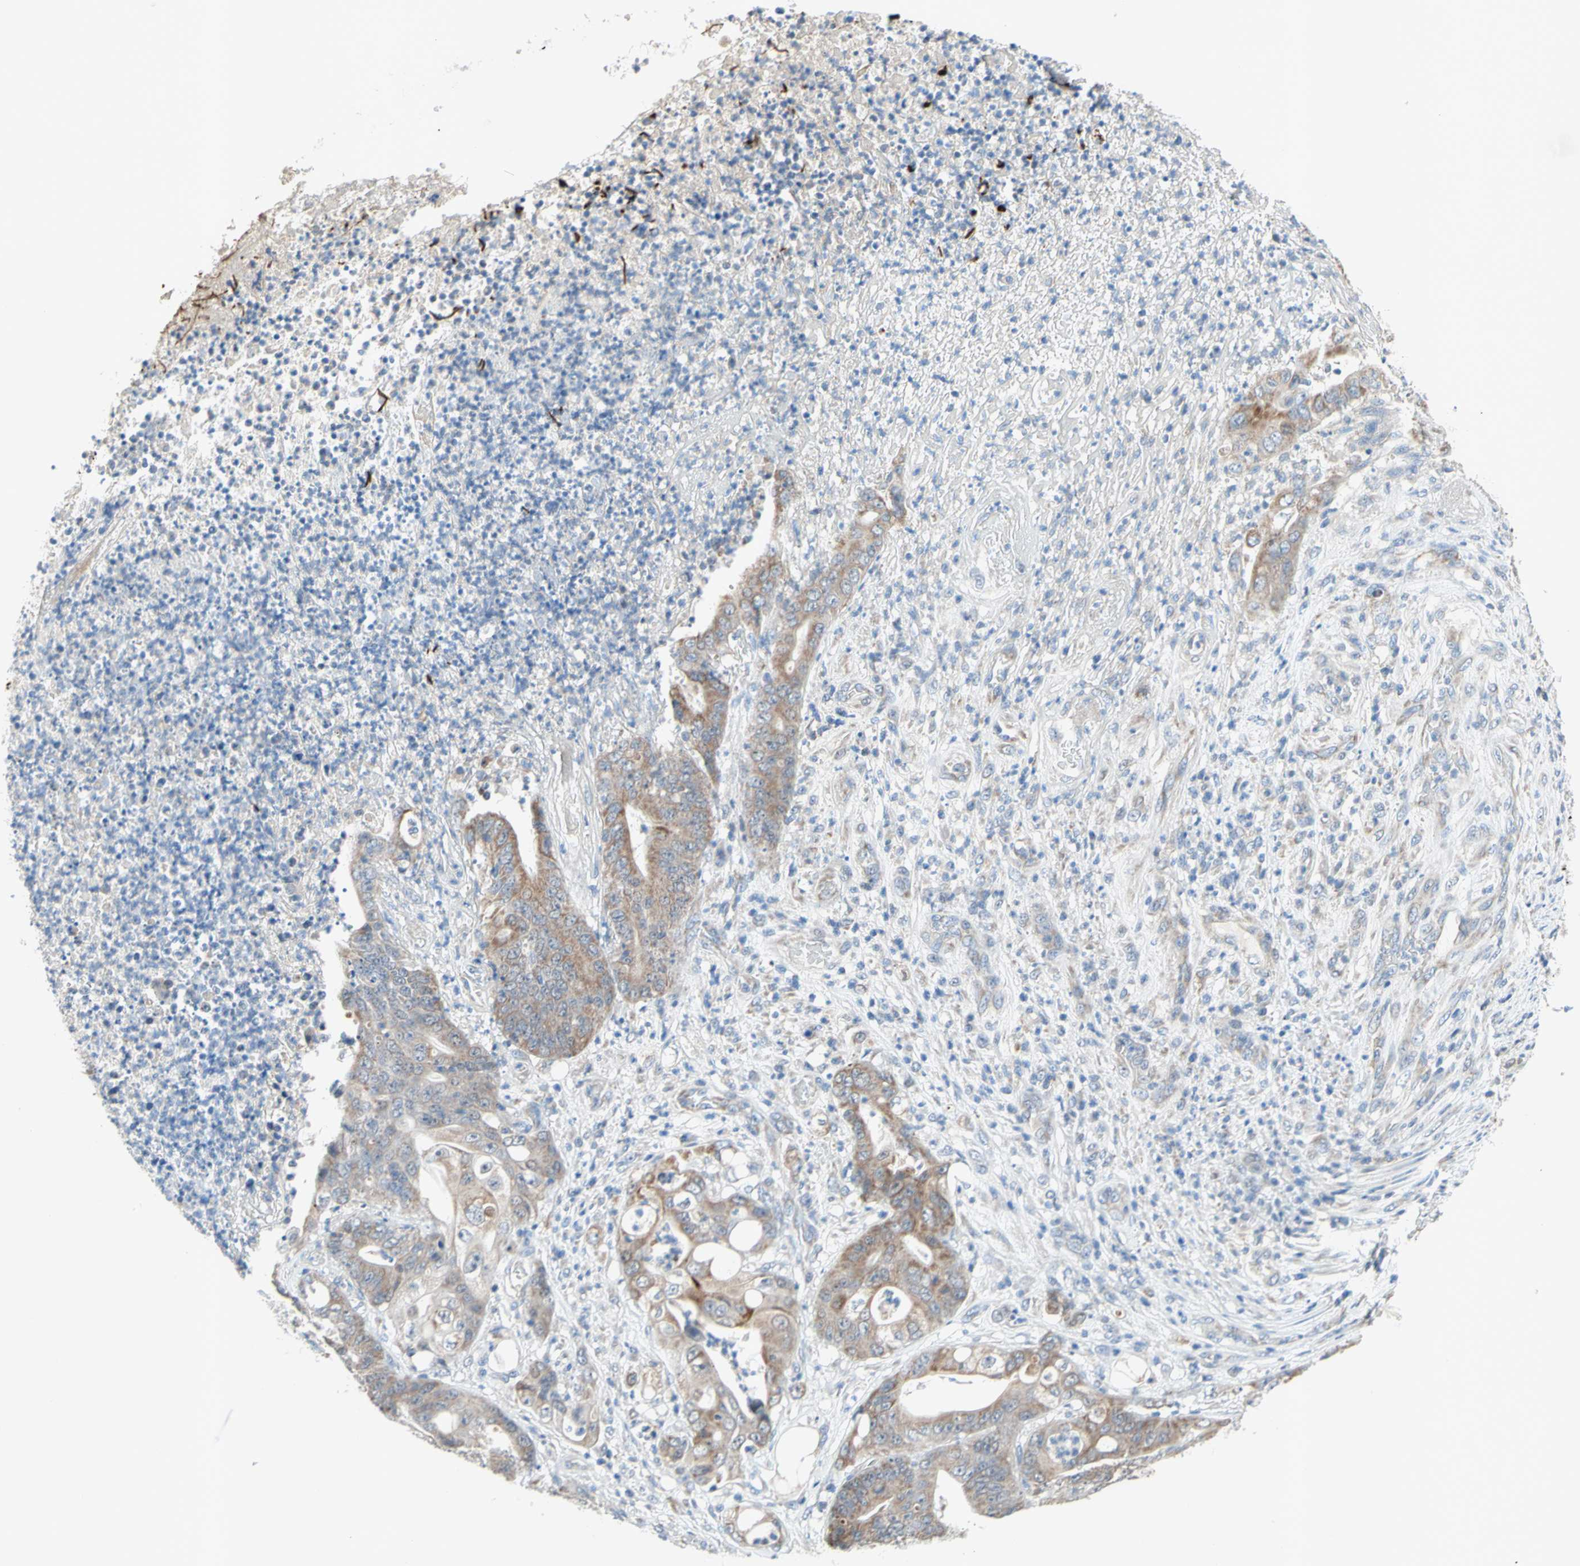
{"staining": {"intensity": "weak", "quantity": ">75%", "location": "cytoplasmic/membranous"}, "tissue": "stomach cancer", "cell_type": "Tumor cells", "image_type": "cancer", "snomed": [{"axis": "morphology", "description": "Adenocarcinoma, NOS"}, {"axis": "topography", "description": "Stomach"}], "caption": "The photomicrograph shows staining of stomach cancer (adenocarcinoma), revealing weak cytoplasmic/membranous protein positivity (brown color) within tumor cells.", "gene": "MFF", "patient": {"sex": "female", "age": 73}}